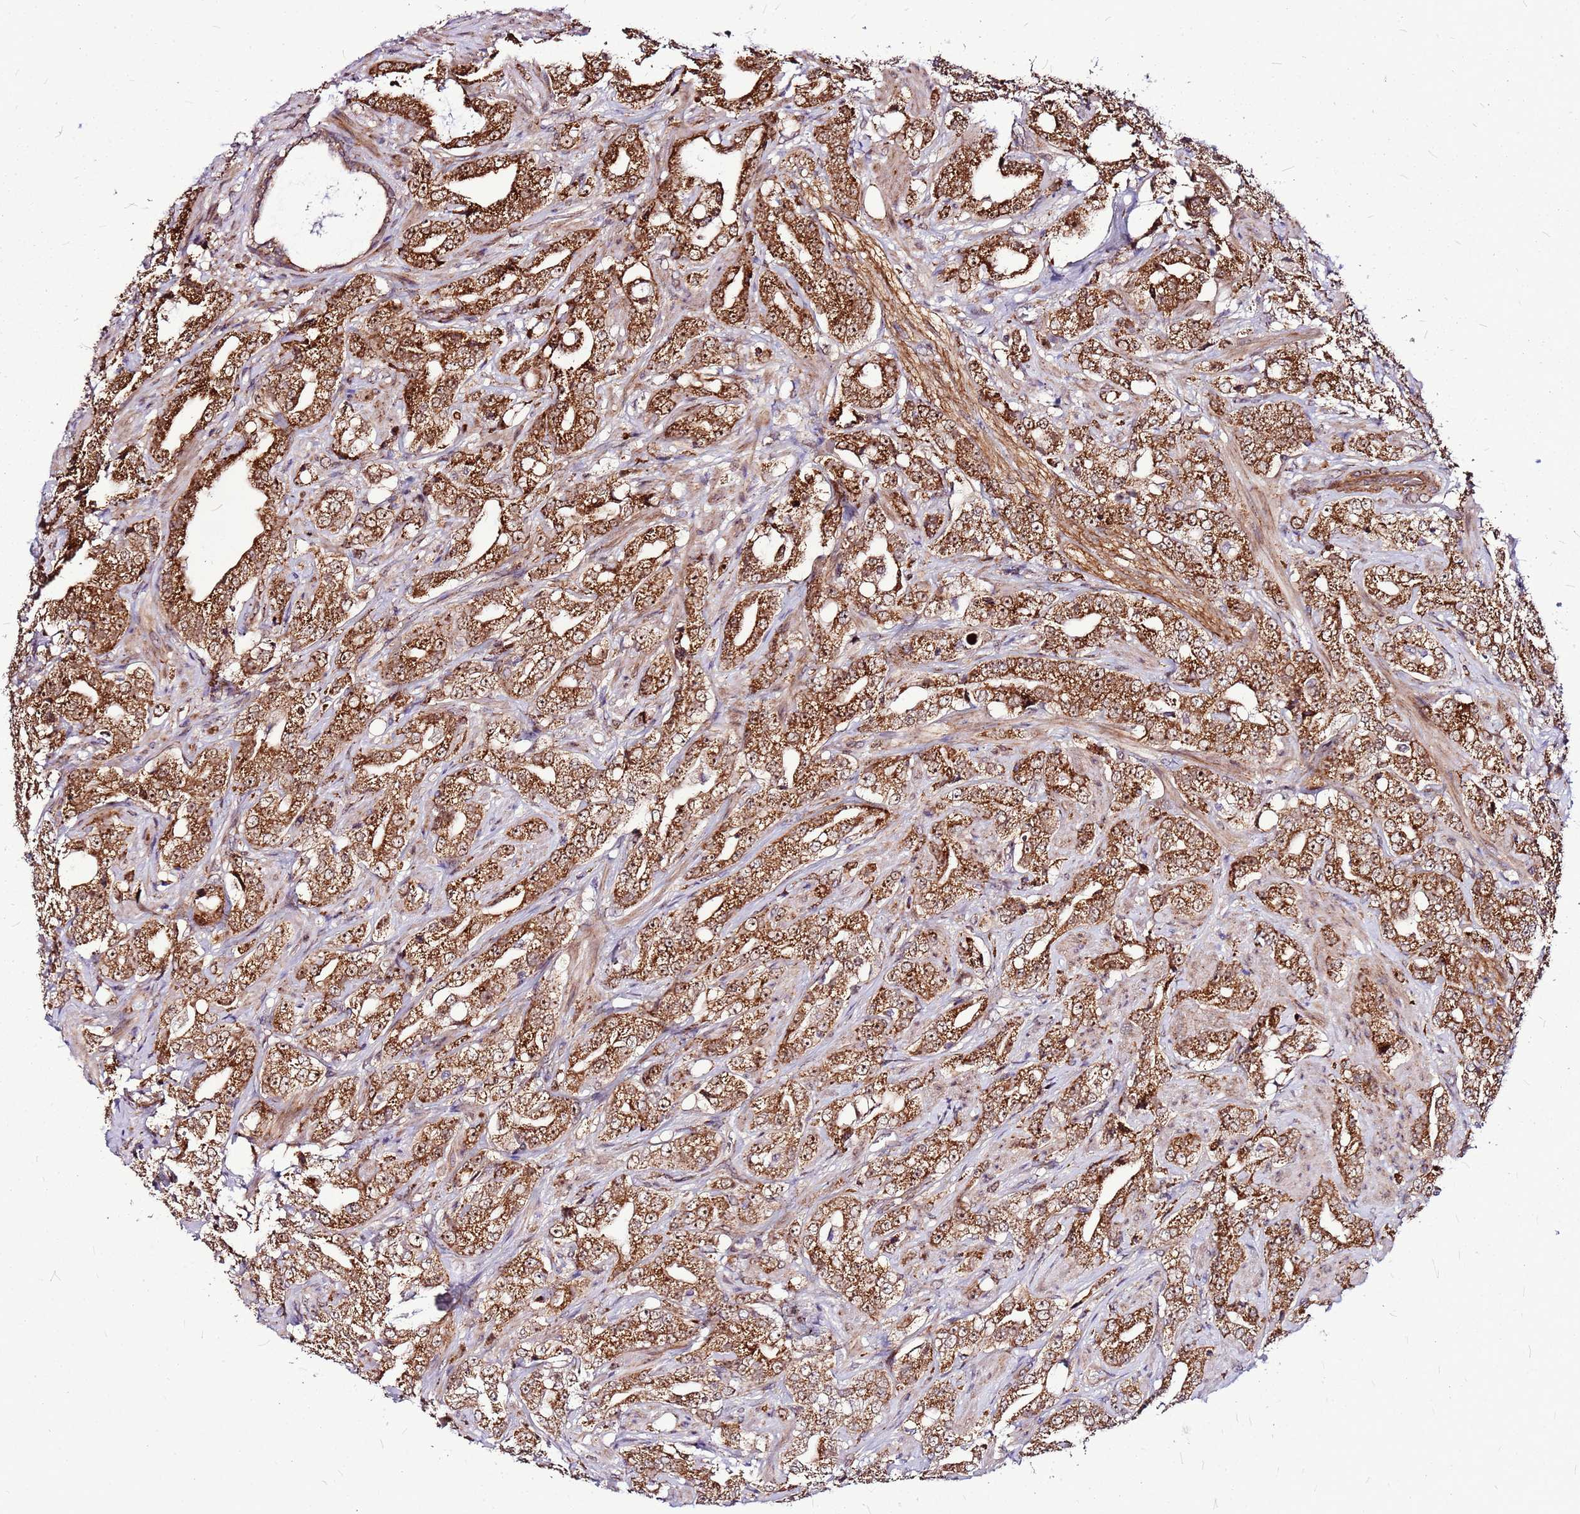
{"staining": {"intensity": "moderate", "quantity": ">75%", "location": "cytoplasmic/membranous"}, "tissue": "prostate cancer", "cell_type": "Tumor cells", "image_type": "cancer", "snomed": [{"axis": "morphology", "description": "Adenocarcinoma, Low grade"}, {"axis": "topography", "description": "Prostate"}], "caption": "This image displays IHC staining of human prostate adenocarcinoma (low-grade), with medium moderate cytoplasmic/membranous staining in about >75% of tumor cells.", "gene": "OR51T1", "patient": {"sex": "male", "age": 67}}